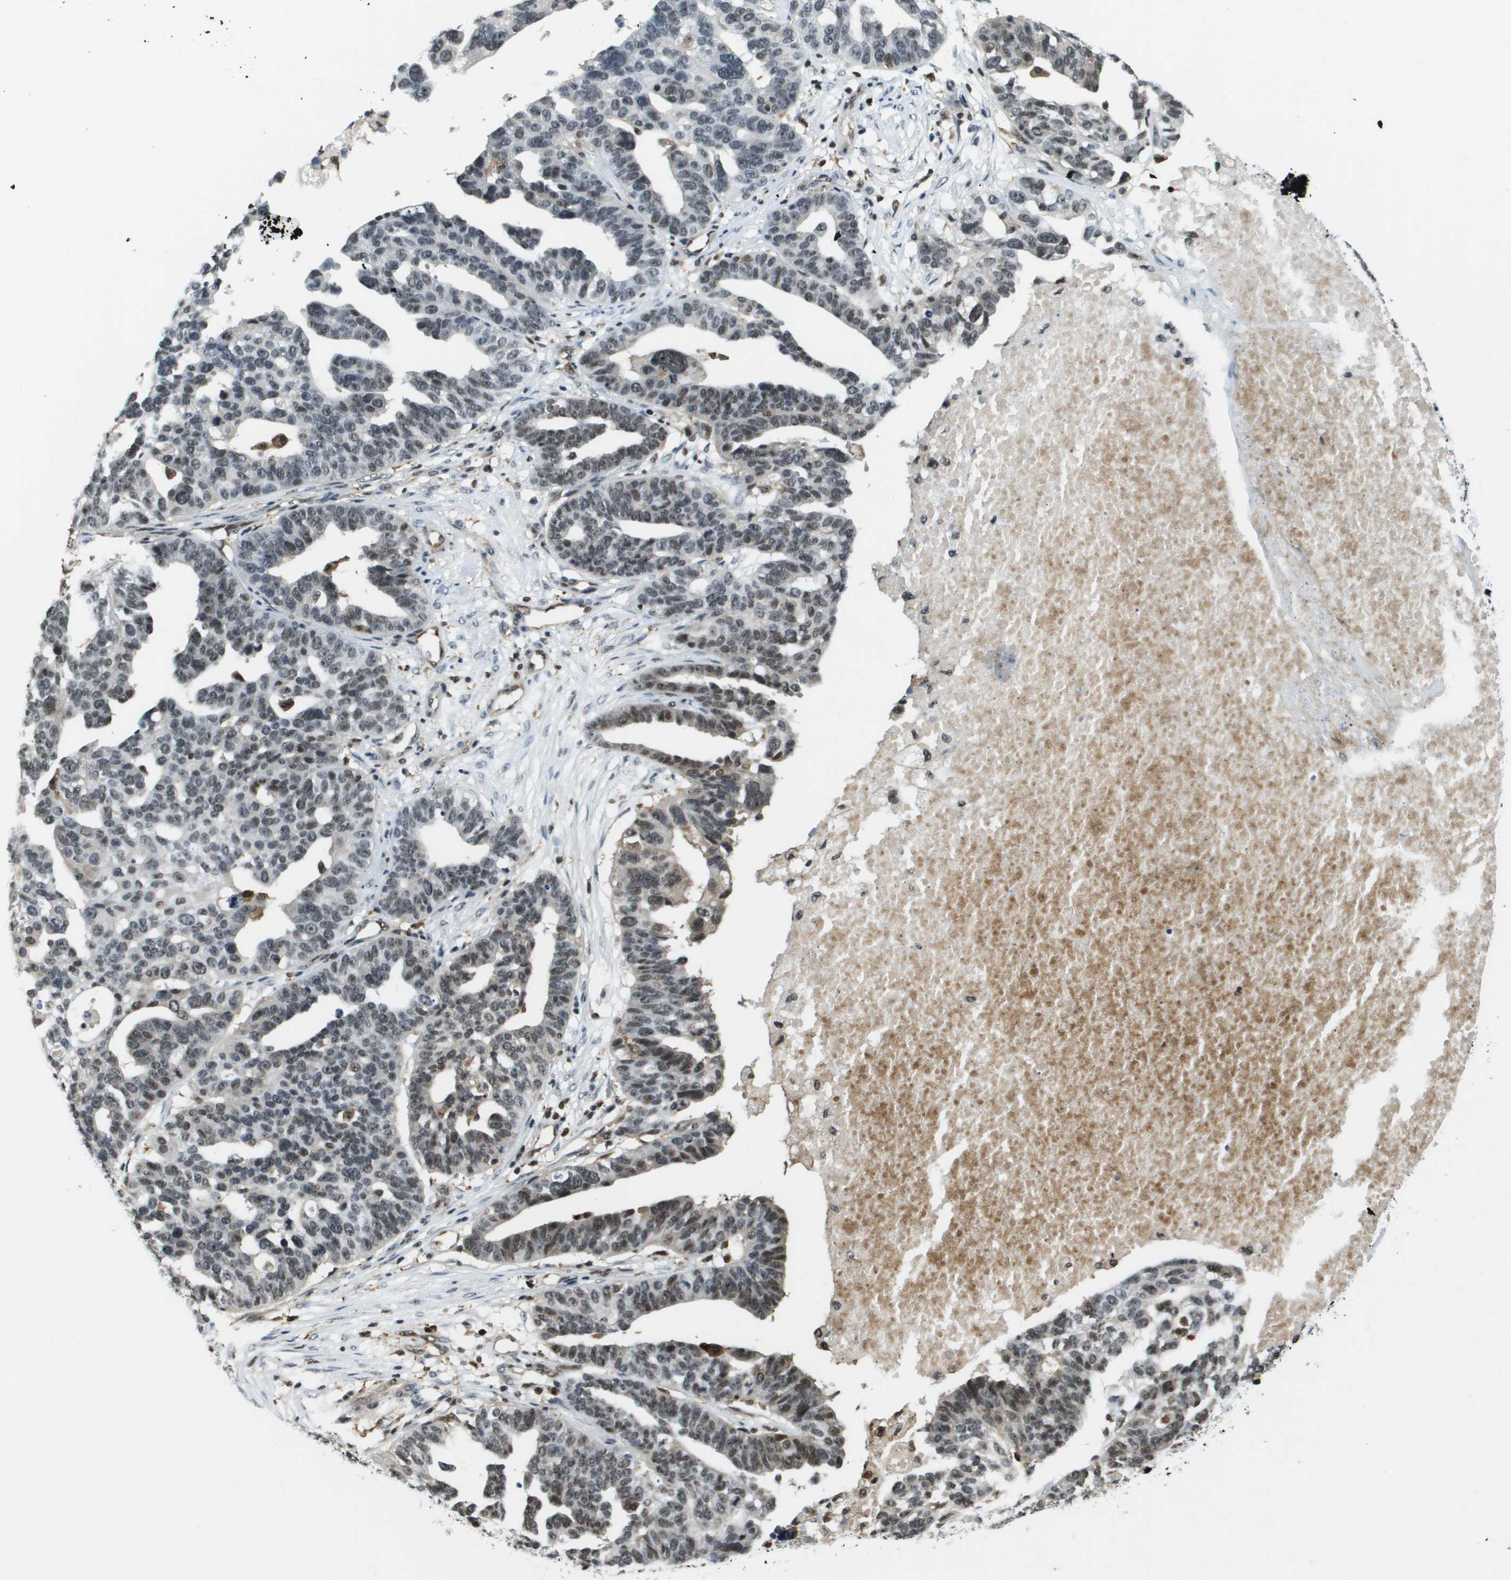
{"staining": {"intensity": "moderate", "quantity": "25%-75%", "location": "nuclear"}, "tissue": "ovarian cancer", "cell_type": "Tumor cells", "image_type": "cancer", "snomed": [{"axis": "morphology", "description": "Cystadenocarcinoma, serous, NOS"}, {"axis": "topography", "description": "Ovary"}], "caption": "This is an image of immunohistochemistry staining of ovarian serous cystadenocarcinoma, which shows moderate staining in the nuclear of tumor cells.", "gene": "EP400", "patient": {"sex": "female", "age": 59}}